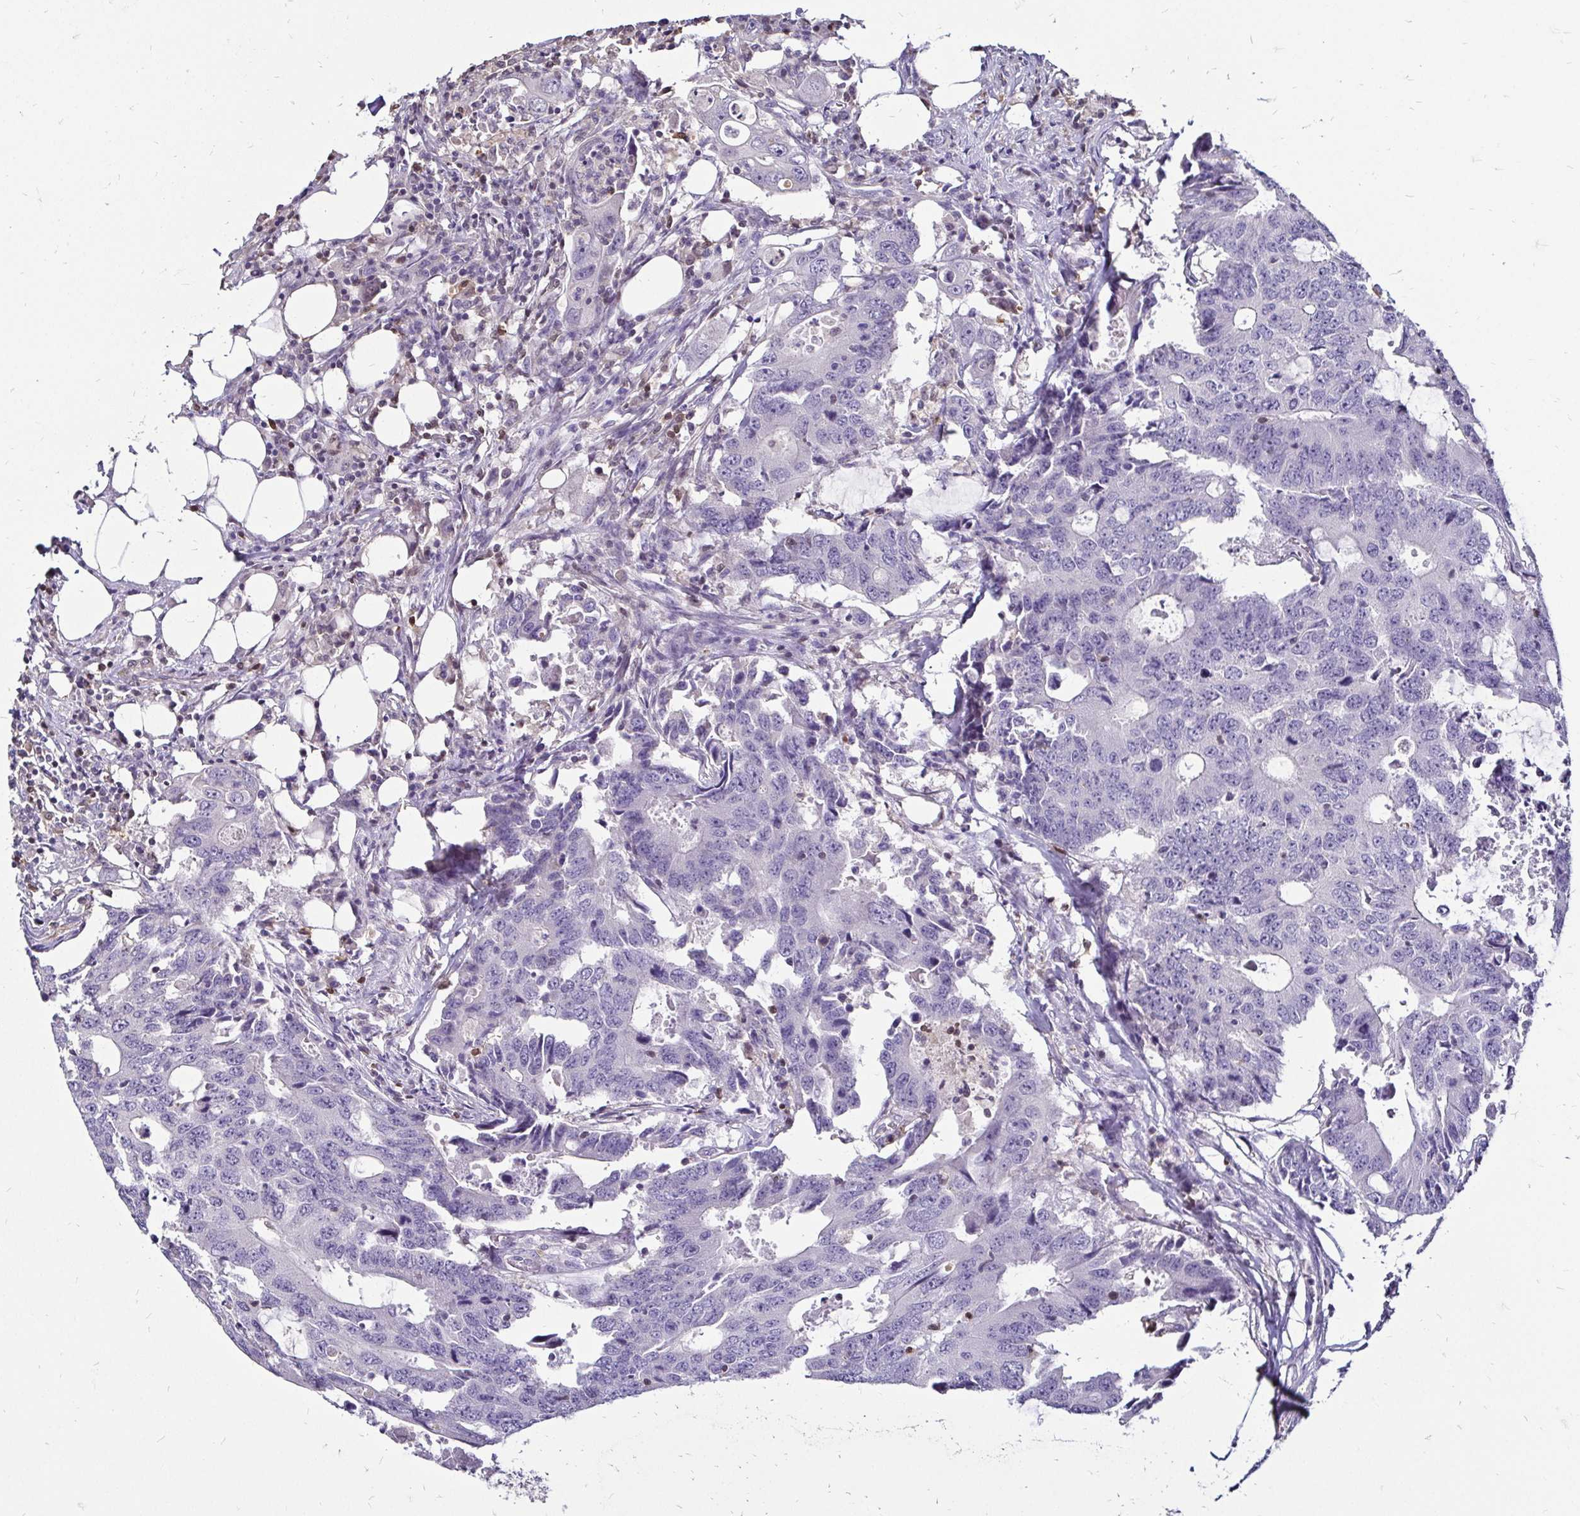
{"staining": {"intensity": "negative", "quantity": "none", "location": "none"}, "tissue": "colorectal cancer", "cell_type": "Tumor cells", "image_type": "cancer", "snomed": [{"axis": "morphology", "description": "Adenocarcinoma, NOS"}, {"axis": "topography", "description": "Colon"}], "caption": "The image reveals no significant expression in tumor cells of adenocarcinoma (colorectal).", "gene": "ZFP1", "patient": {"sex": "male", "age": 71}}